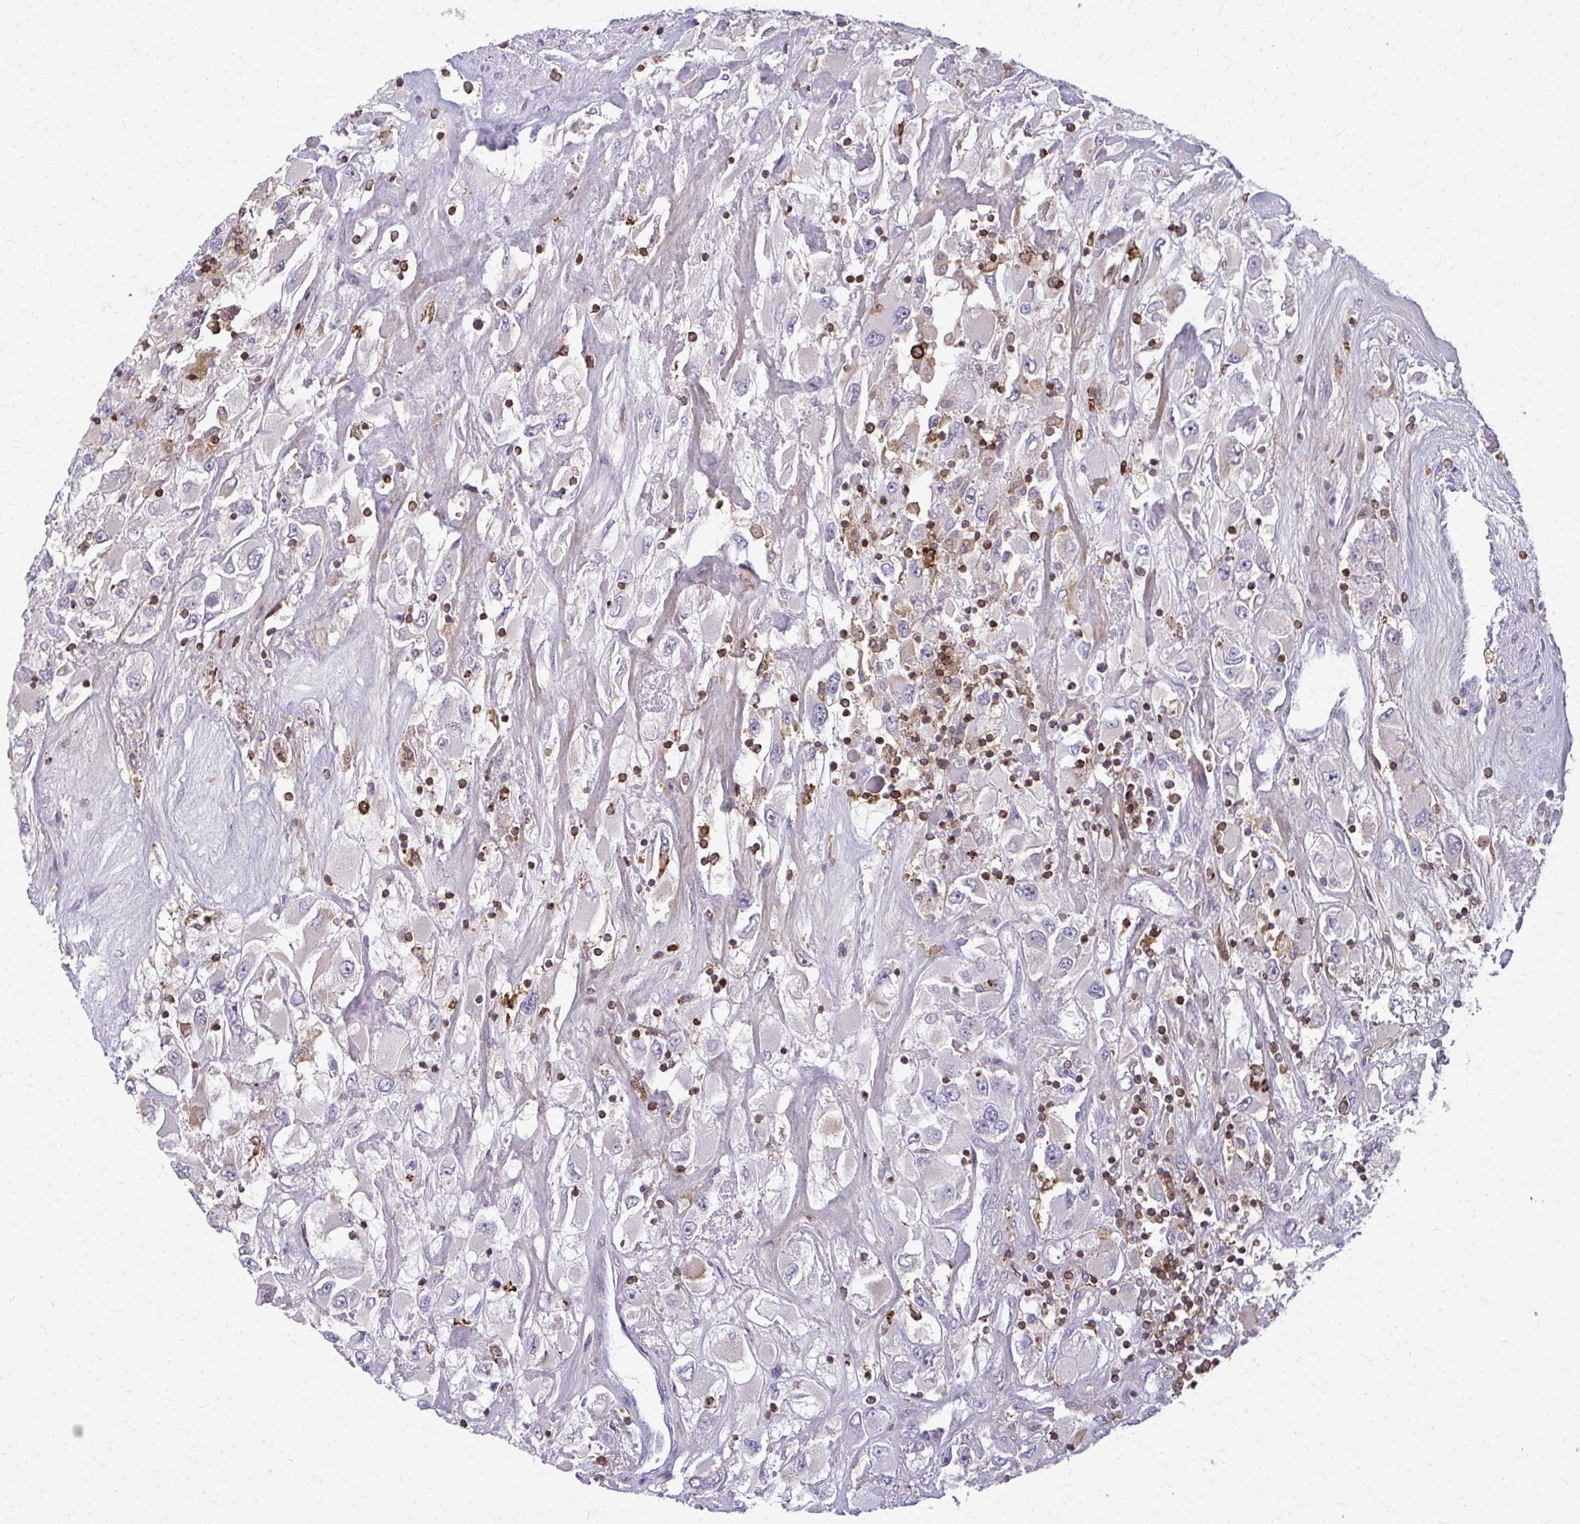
{"staining": {"intensity": "negative", "quantity": "none", "location": "none"}, "tissue": "renal cancer", "cell_type": "Tumor cells", "image_type": "cancer", "snomed": [{"axis": "morphology", "description": "Adenocarcinoma, NOS"}, {"axis": "topography", "description": "Kidney"}], "caption": "DAB (3,3'-diaminobenzidine) immunohistochemical staining of human renal cancer (adenocarcinoma) exhibits no significant staining in tumor cells. (DAB (3,3'-diaminobenzidine) IHC with hematoxylin counter stain).", "gene": "AP5M1", "patient": {"sex": "female", "age": 52}}